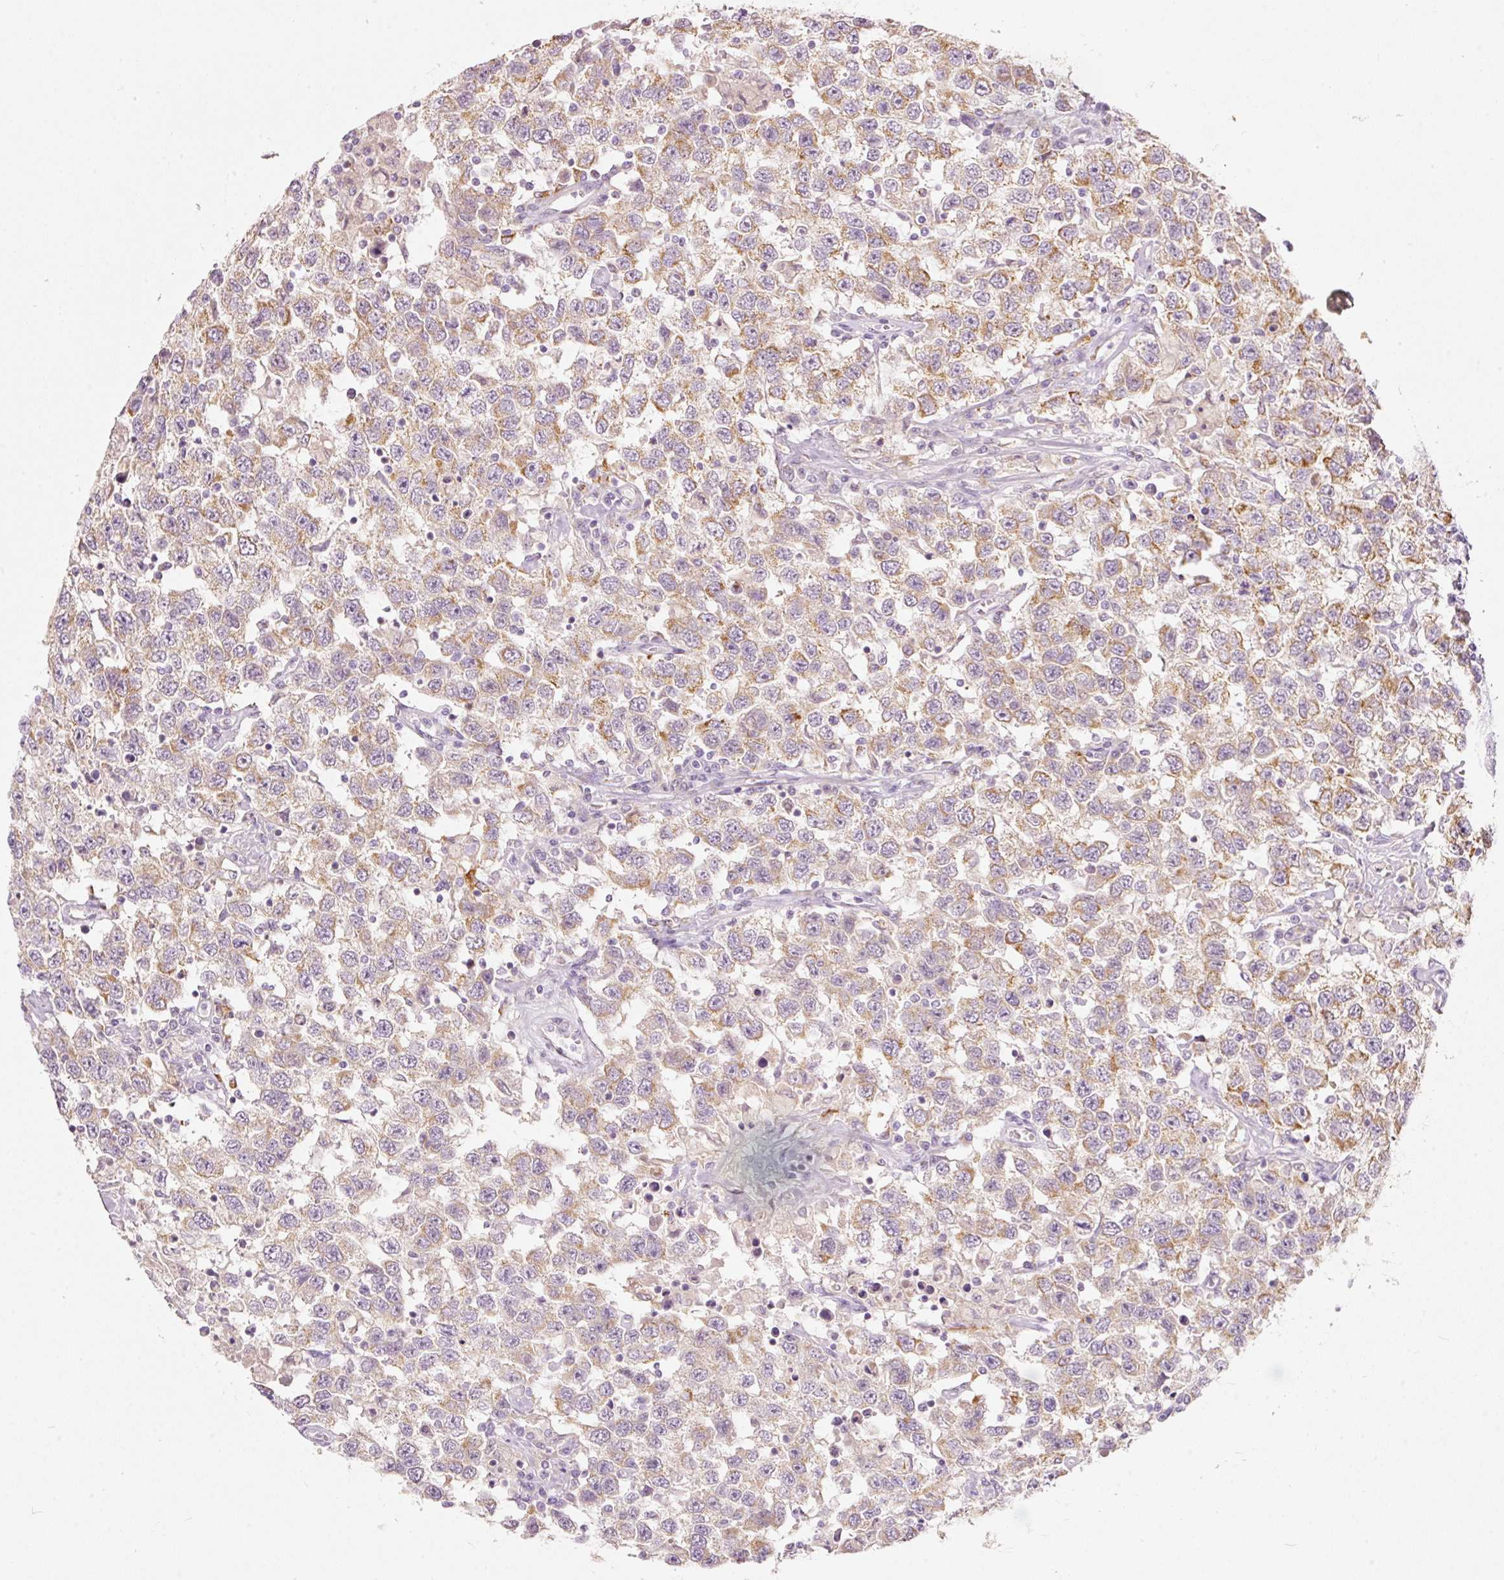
{"staining": {"intensity": "strong", "quantity": "25%-75%", "location": "cytoplasmic/membranous"}, "tissue": "testis cancer", "cell_type": "Tumor cells", "image_type": "cancer", "snomed": [{"axis": "morphology", "description": "Seminoma, NOS"}, {"axis": "topography", "description": "Testis"}], "caption": "Brown immunohistochemical staining in human testis seminoma exhibits strong cytoplasmic/membranous staining in about 25%-75% of tumor cells.", "gene": "MTHFD2", "patient": {"sex": "male", "age": 41}}